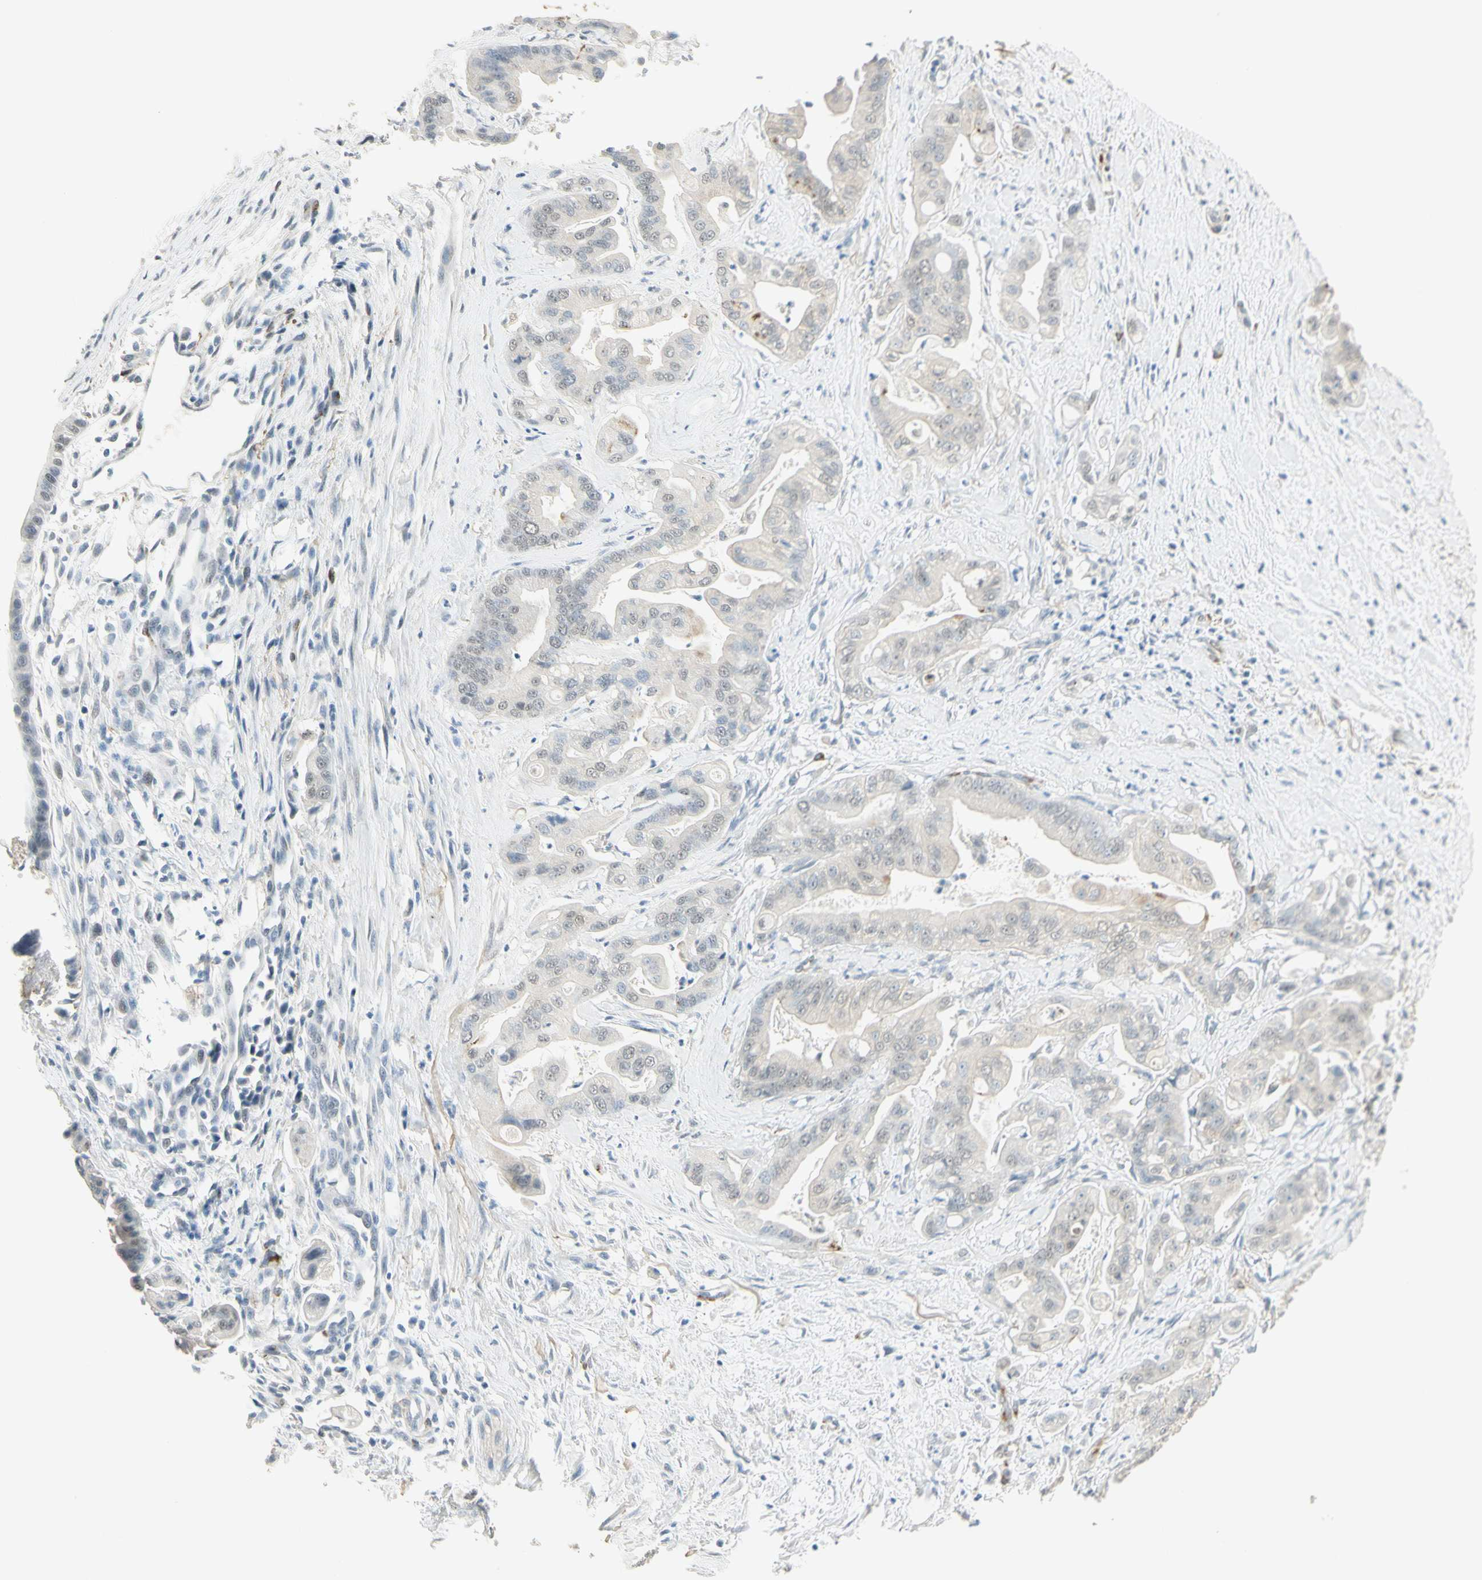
{"staining": {"intensity": "negative", "quantity": "none", "location": "none"}, "tissue": "pancreatic cancer", "cell_type": "Tumor cells", "image_type": "cancer", "snomed": [{"axis": "morphology", "description": "Adenocarcinoma, NOS"}, {"axis": "topography", "description": "Pancreas"}], "caption": "There is no significant positivity in tumor cells of pancreatic adenocarcinoma.", "gene": "MUC3A", "patient": {"sex": "female", "age": 75}}